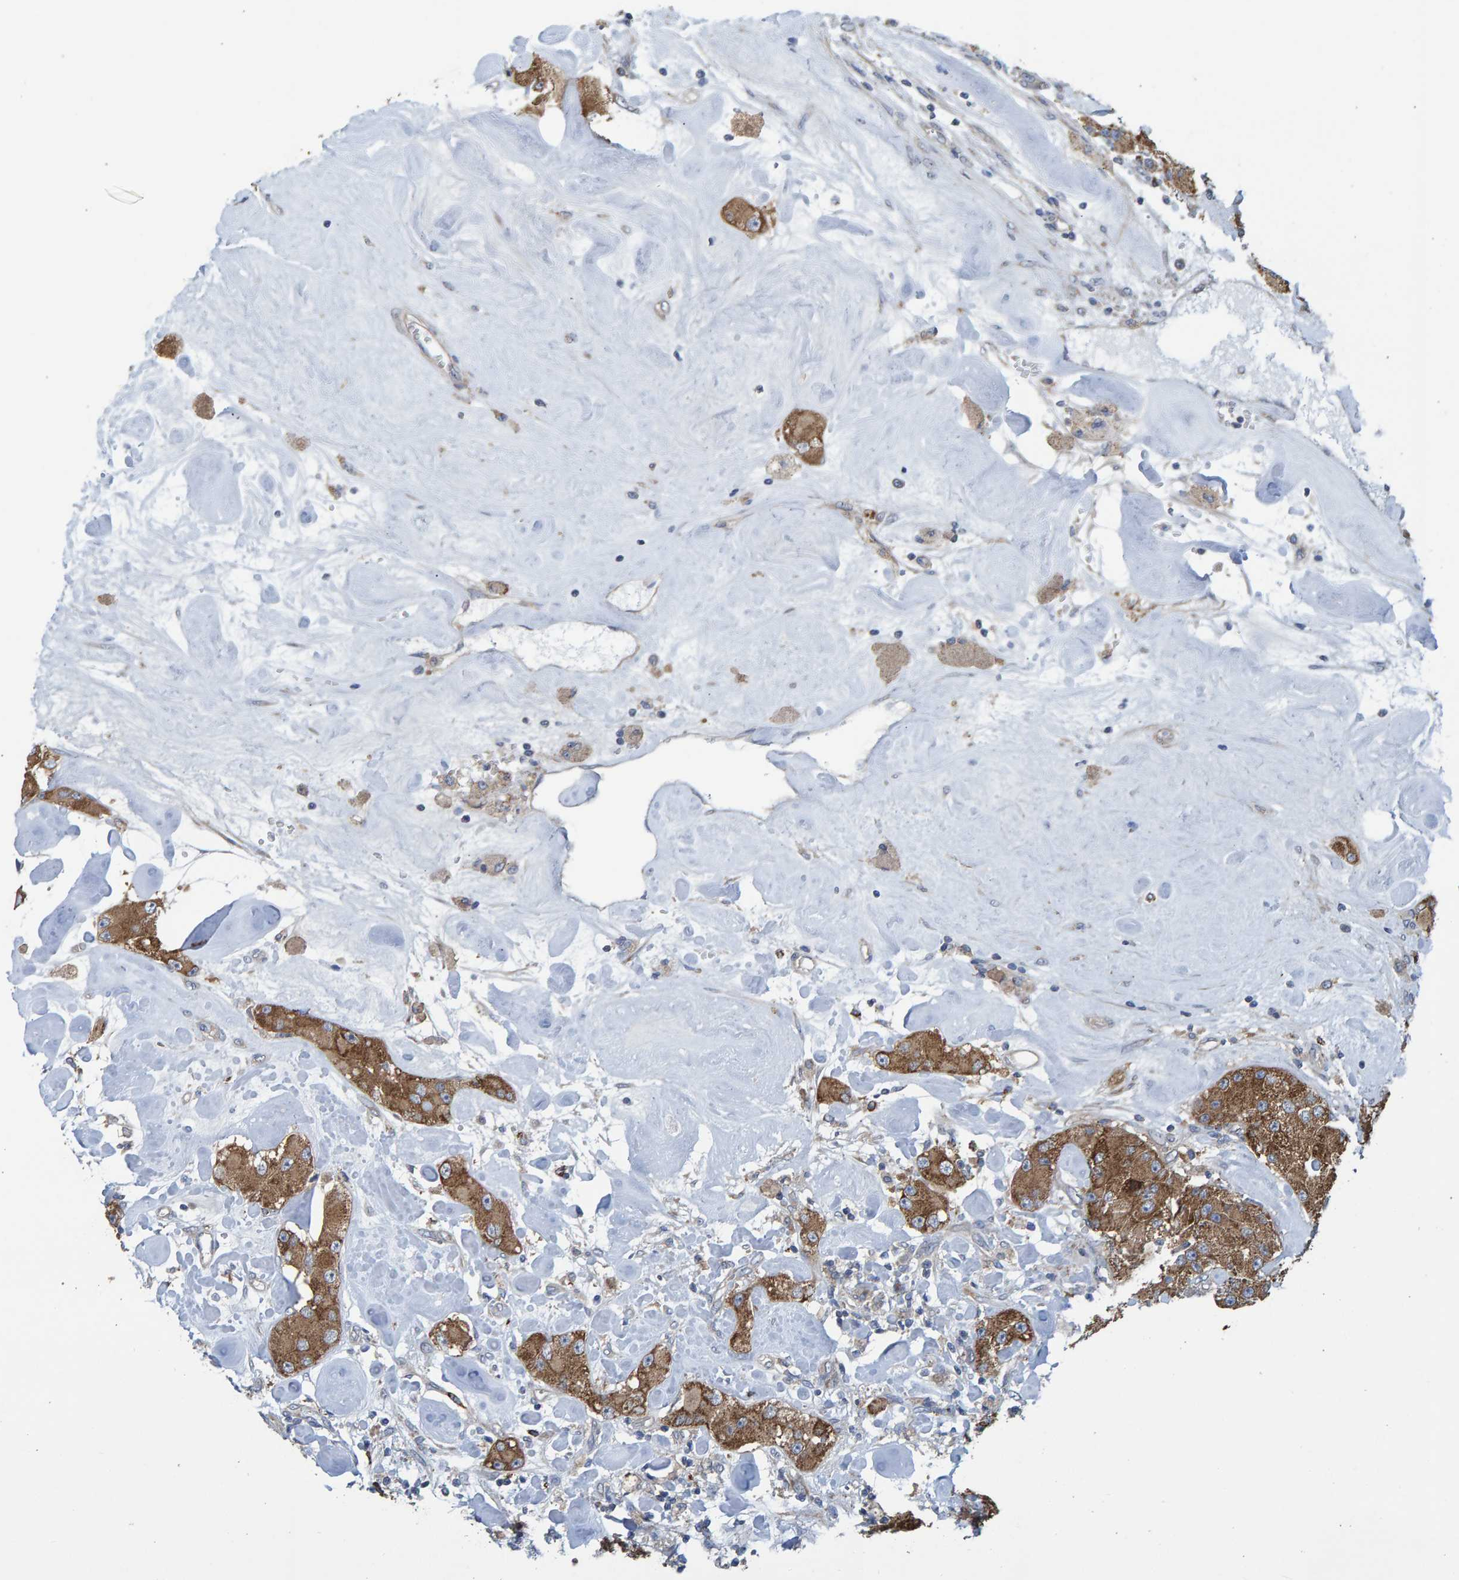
{"staining": {"intensity": "moderate", "quantity": ">75%", "location": "cytoplasmic/membranous"}, "tissue": "carcinoid", "cell_type": "Tumor cells", "image_type": "cancer", "snomed": [{"axis": "morphology", "description": "Carcinoid, malignant, NOS"}, {"axis": "topography", "description": "Pancreas"}], "caption": "Protein expression analysis of carcinoid shows moderate cytoplasmic/membranous positivity in approximately >75% of tumor cells.", "gene": "LRSAM1", "patient": {"sex": "male", "age": 41}}